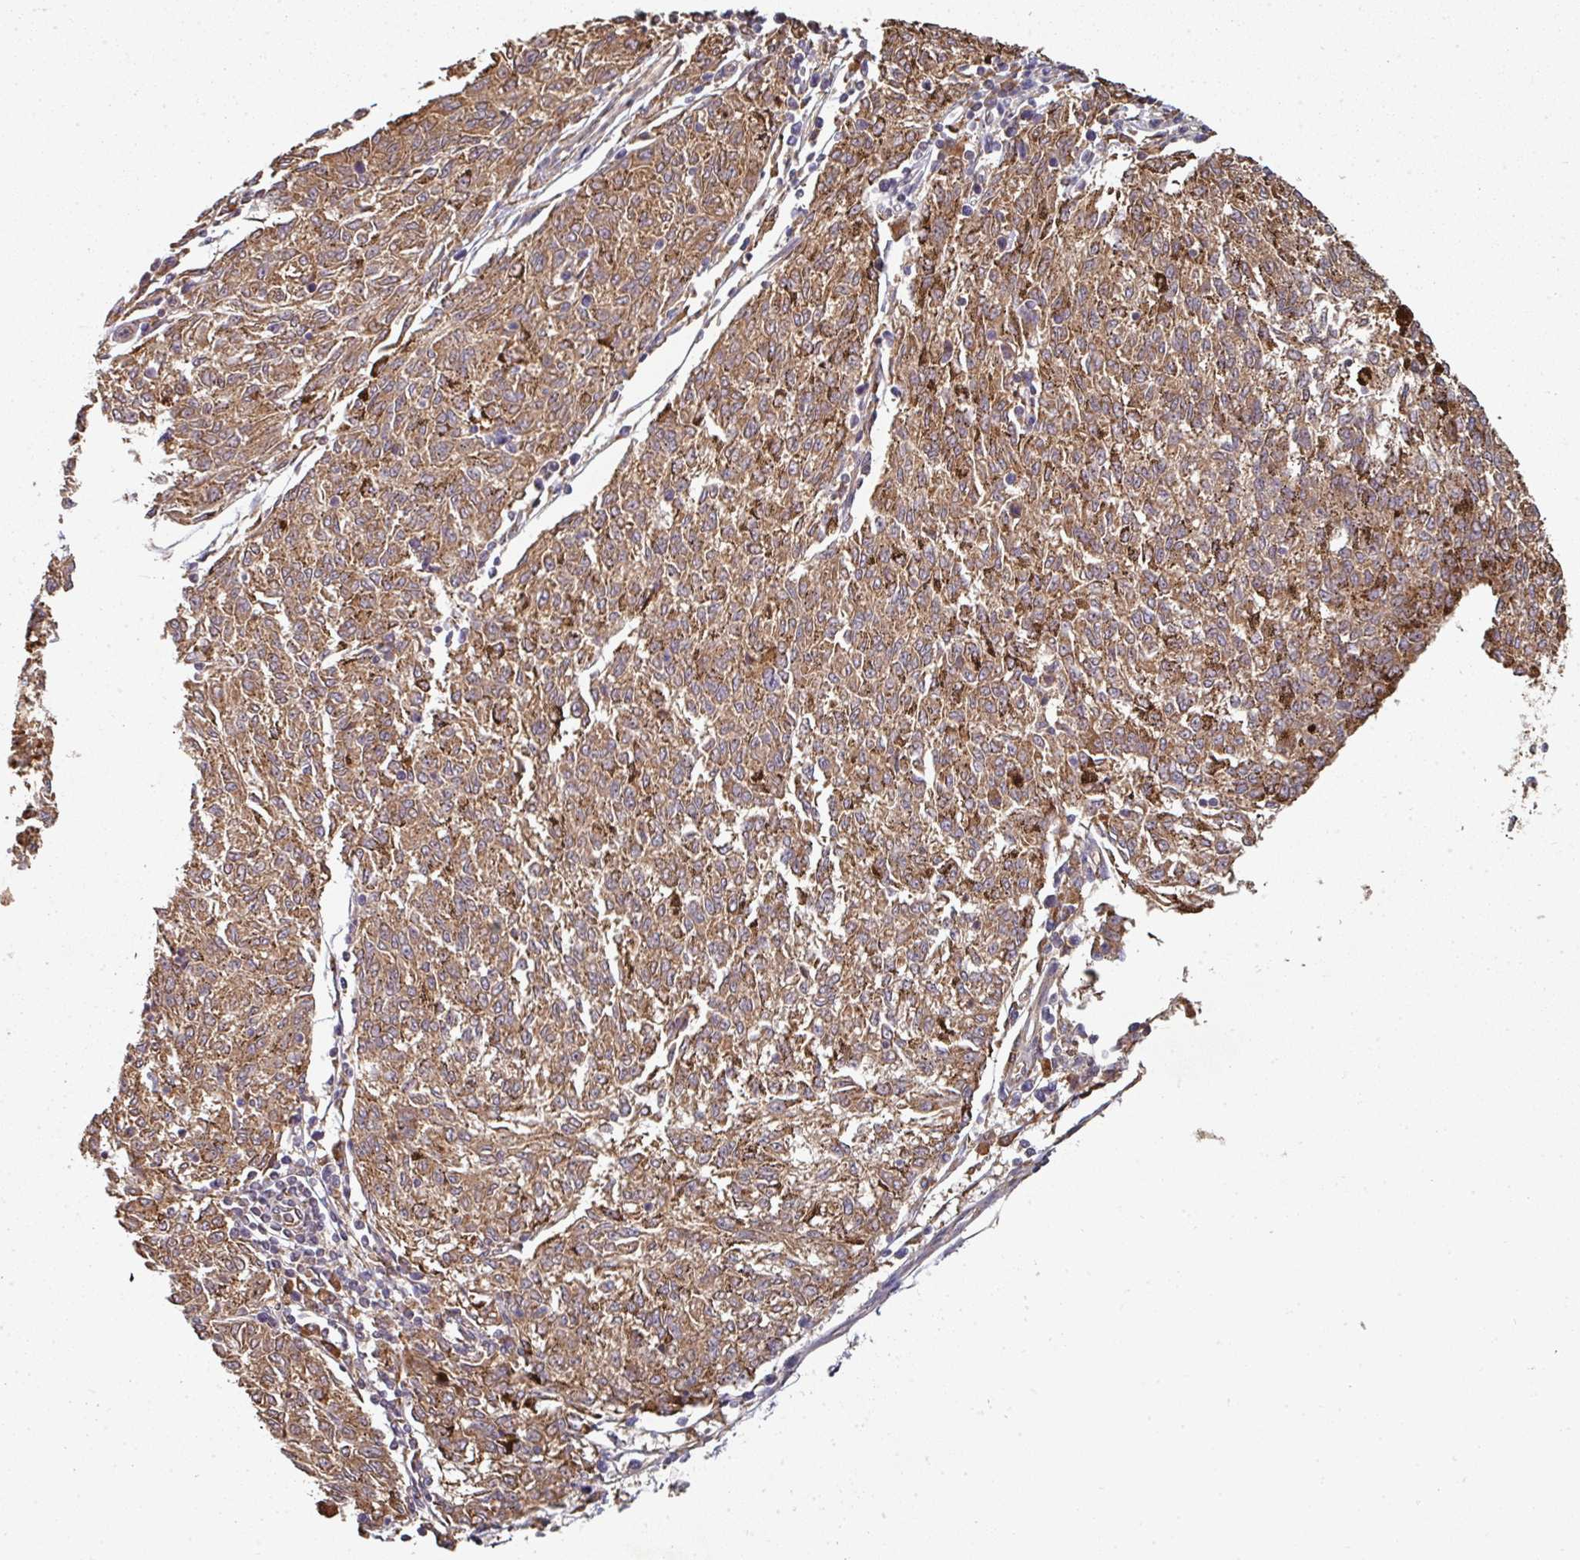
{"staining": {"intensity": "moderate", "quantity": ">75%", "location": "cytoplasmic/membranous"}, "tissue": "melanoma", "cell_type": "Tumor cells", "image_type": "cancer", "snomed": [{"axis": "morphology", "description": "Malignant melanoma, NOS"}, {"axis": "topography", "description": "Skin"}], "caption": "Malignant melanoma stained with IHC displays moderate cytoplasmic/membranous expression in approximately >75% of tumor cells.", "gene": "EDEM2", "patient": {"sex": "female", "age": 72}}